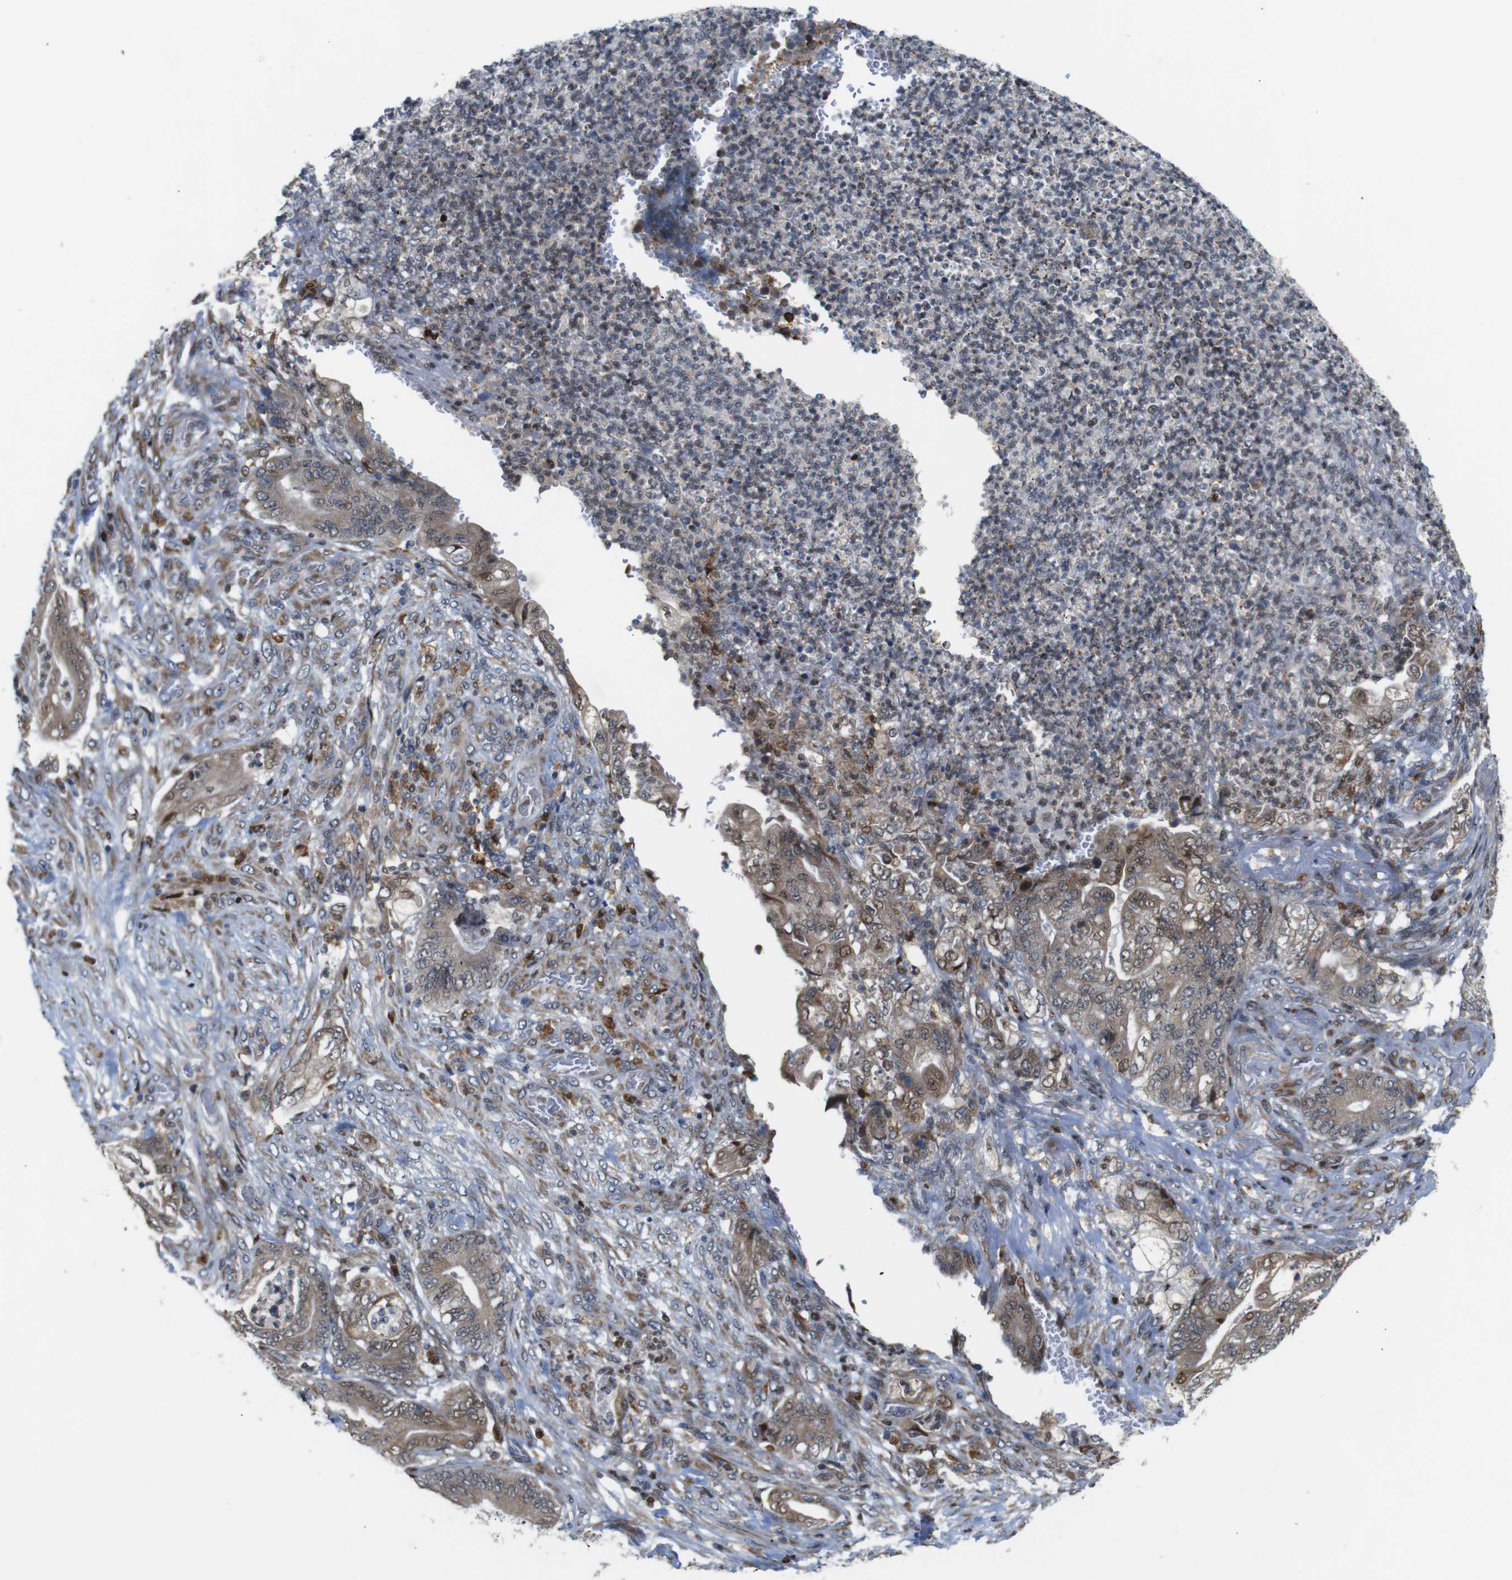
{"staining": {"intensity": "moderate", "quantity": ">75%", "location": "cytoplasmic/membranous"}, "tissue": "stomach cancer", "cell_type": "Tumor cells", "image_type": "cancer", "snomed": [{"axis": "morphology", "description": "Adenocarcinoma, NOS"}, {"axis": "topography", "description": "Stomach"}], "caption": "Moderate cytoplasmic/membranous protein staining is present in approximately >75% of tumor cells in stomach cancer (adenocarcinoma). The protein is stained brown, and the nuclei are stained in blue (DAB (3,3'-diaminobenzidine) IHC with brightfield microscopy, high magnification).", "gene": "PTPN1", "patient": {"sex": "female", "age": 73}}